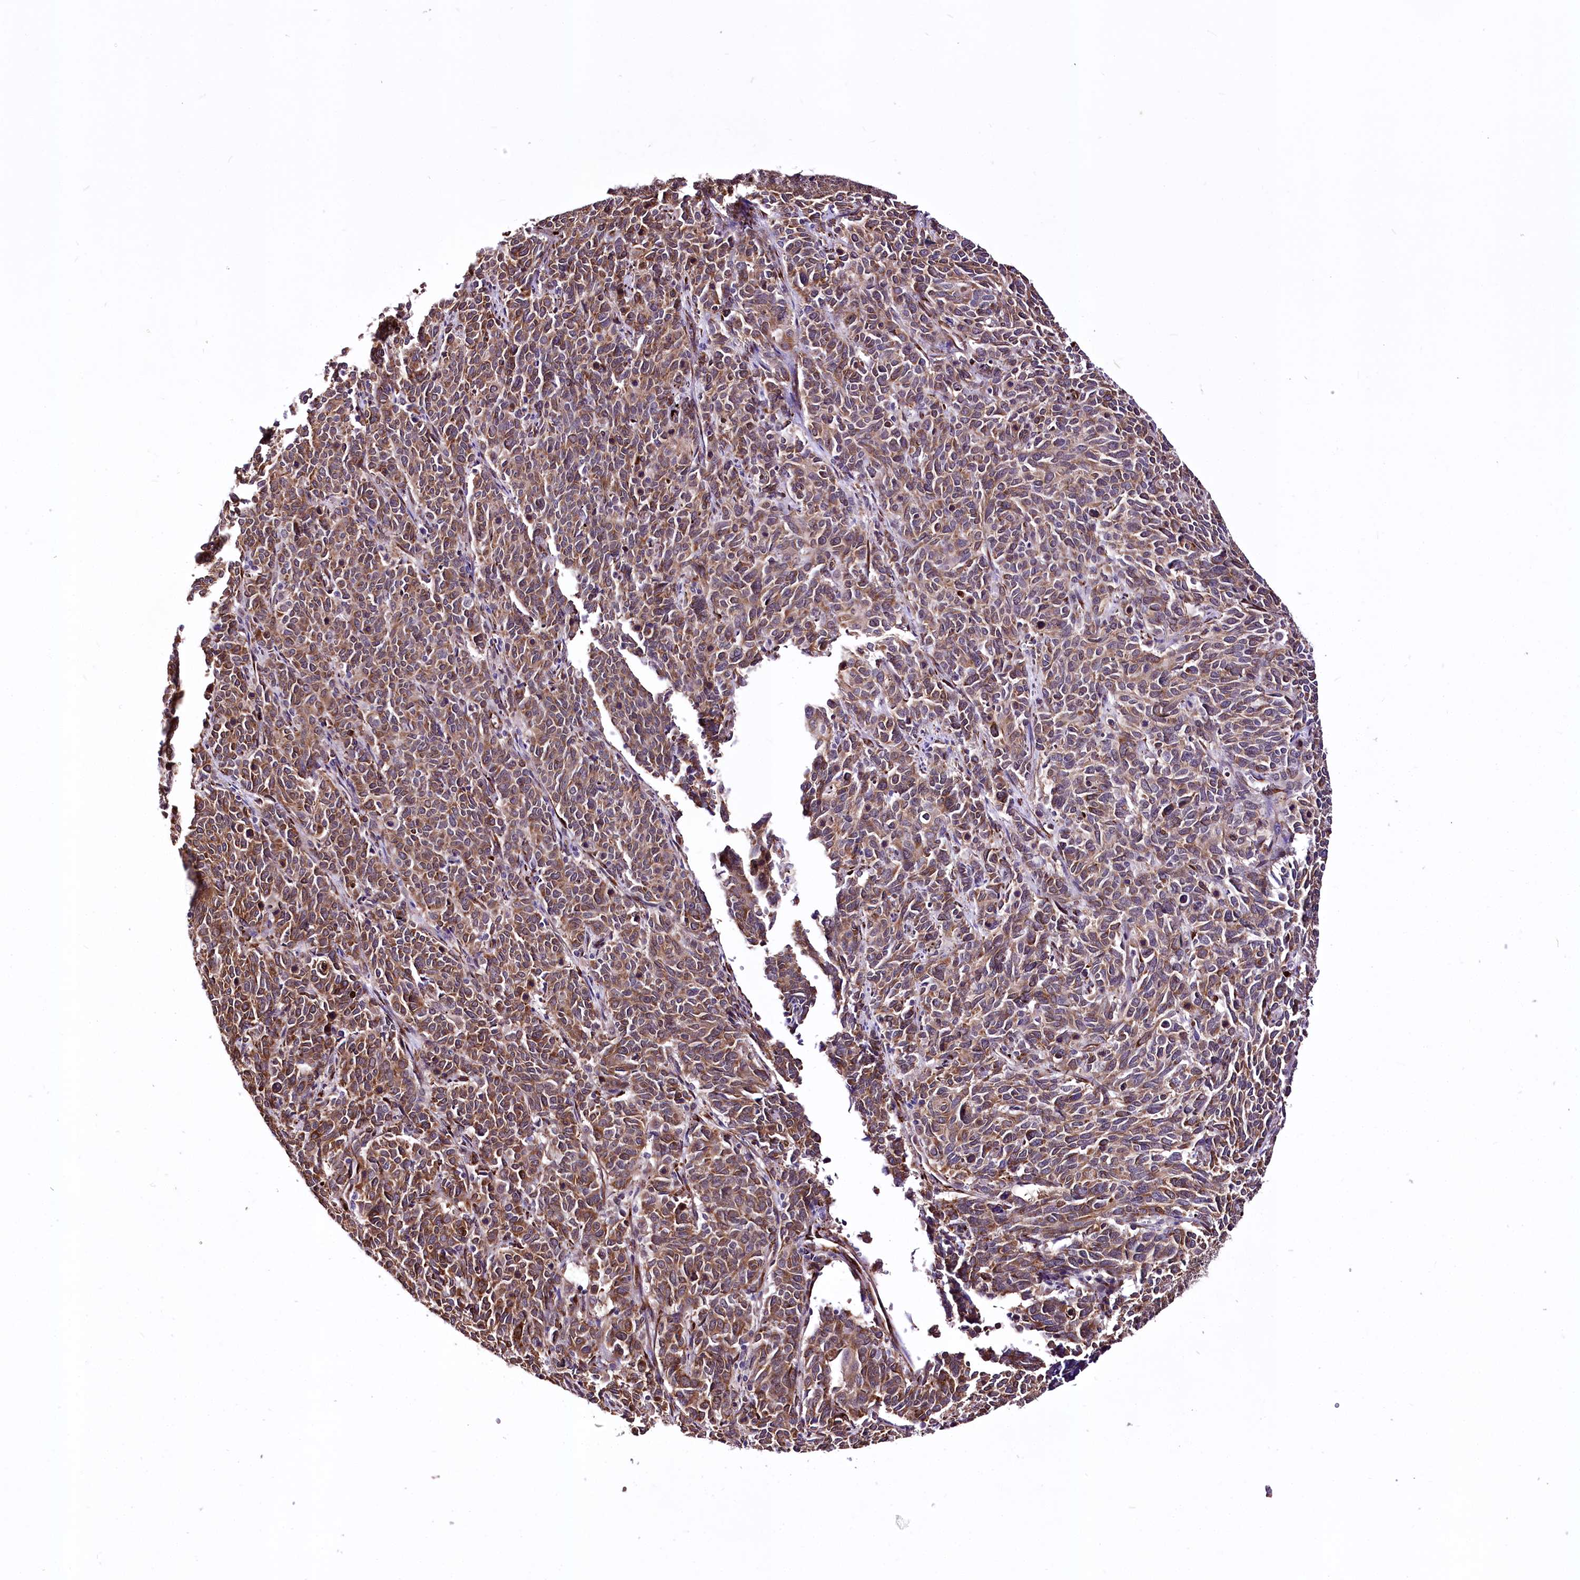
{"staining": {"intensity": "moderate", "quantity": ">75%", "location": "cytoplasmic/membranous"}, "tissue": "cervical cancer", "cell_type": "Tumor cells", "image_type": "cancer", "snomed": [{"axis": "morphology", "description": "Squamous cell carcinoma, NOS"}, {"axis": "topography", "description": "Cervix"}], "caption": "Tumor cells demonstrate moderate cytoplasmic/membranous expression in approximately >75% of cells in cervical squamous cell carcinoma.", "gene": "WWC1", "patient": {"sex": "female", "age": 60}}